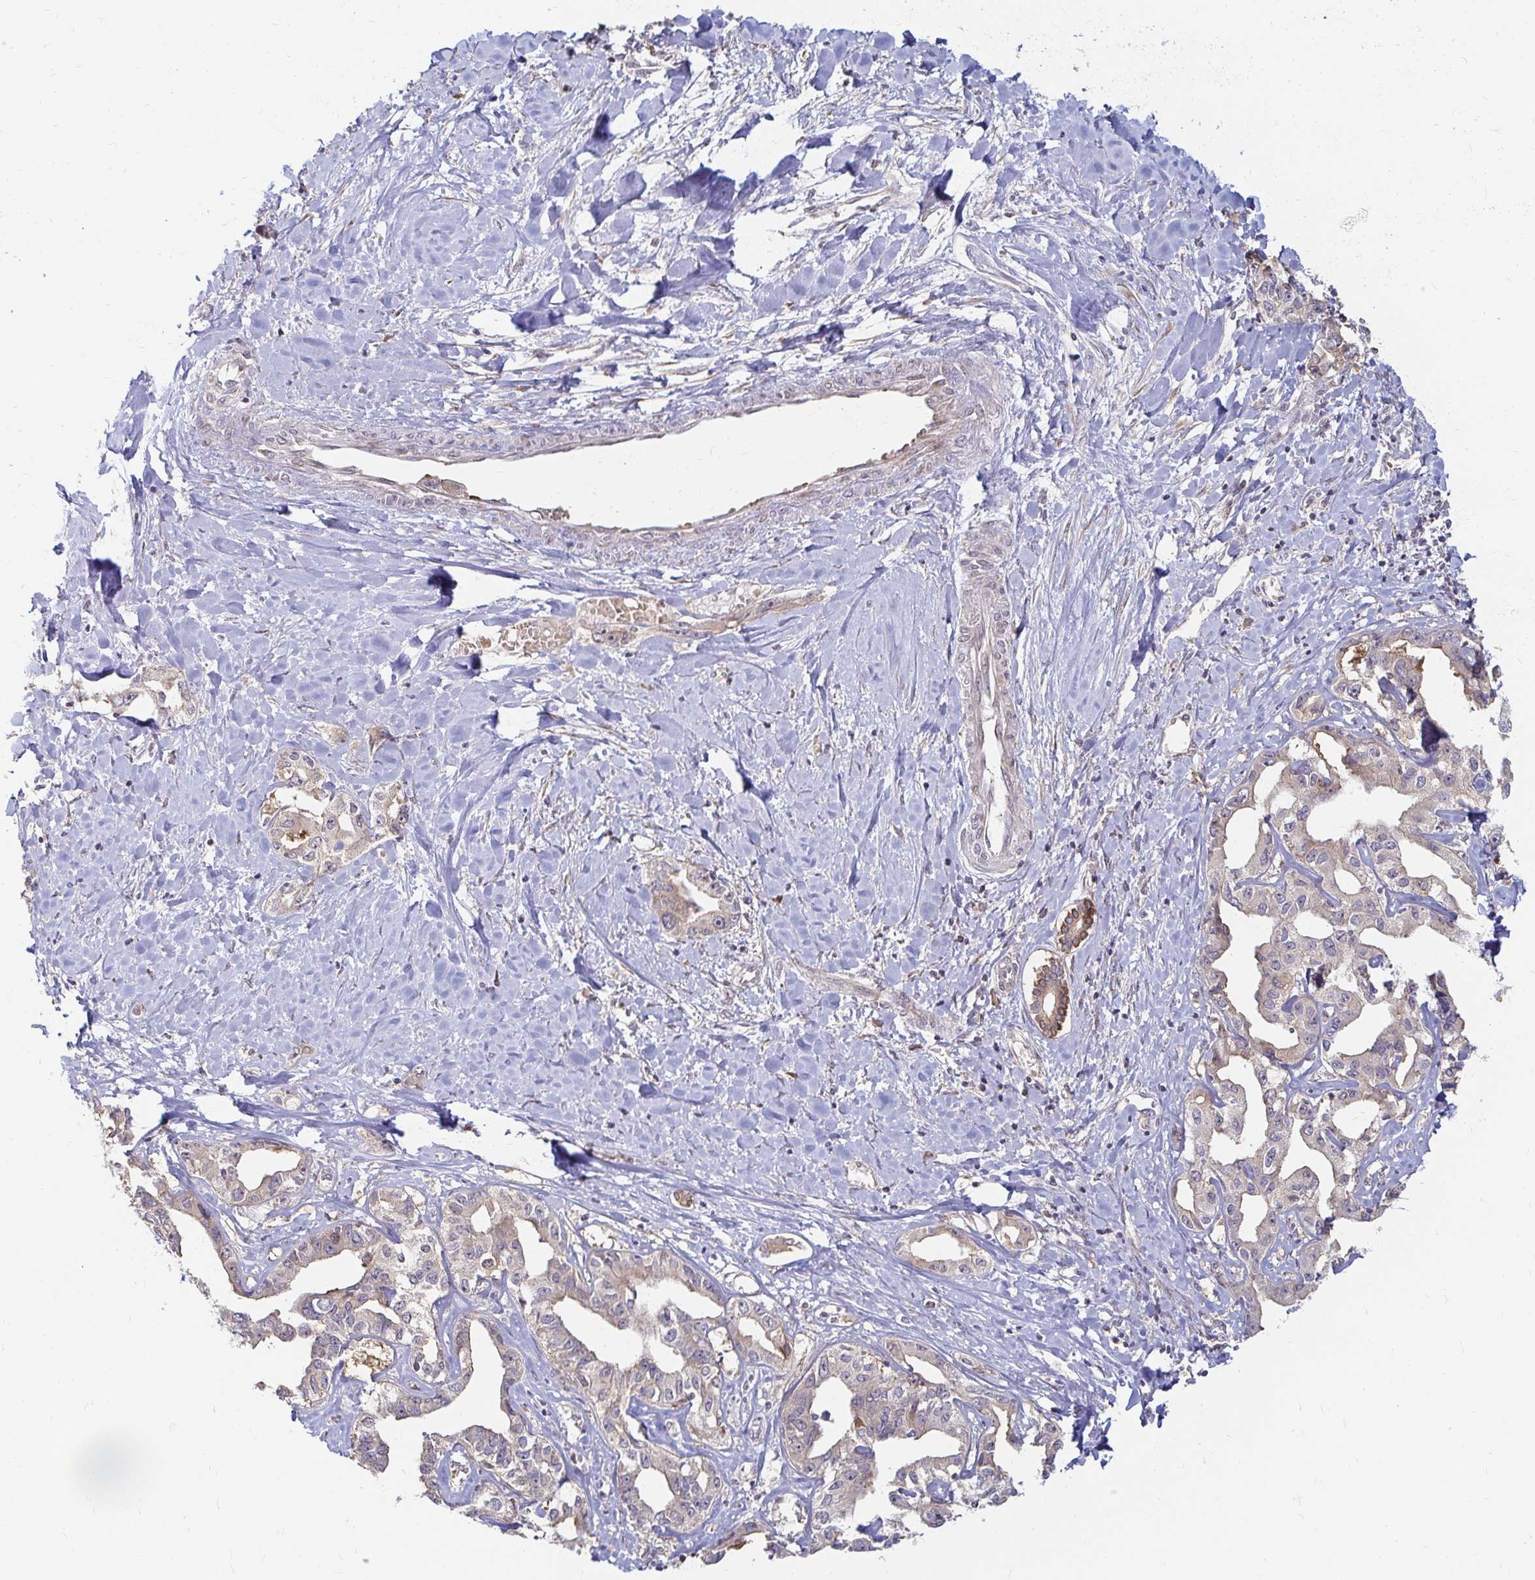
{"staining": {"intensity": "weak", "quantity": "<25%", "location": "cytoplasmic/membranous"}, "tissue": "liver cancer", "cell_type": "Tumor cells", "image_type": "cancer", "snomed": [{"axis": "morphology", "description": "Cholangiocarcinoma"}, {"axis": "topography", "description": "Liver"}], "caption": "The photomicrograph exhibits no significant positivity in tumor cells of liver cancer (cholangiocarcinoma).", "gene": "CAST", "patient": {"sex": "male", "age": 59}}